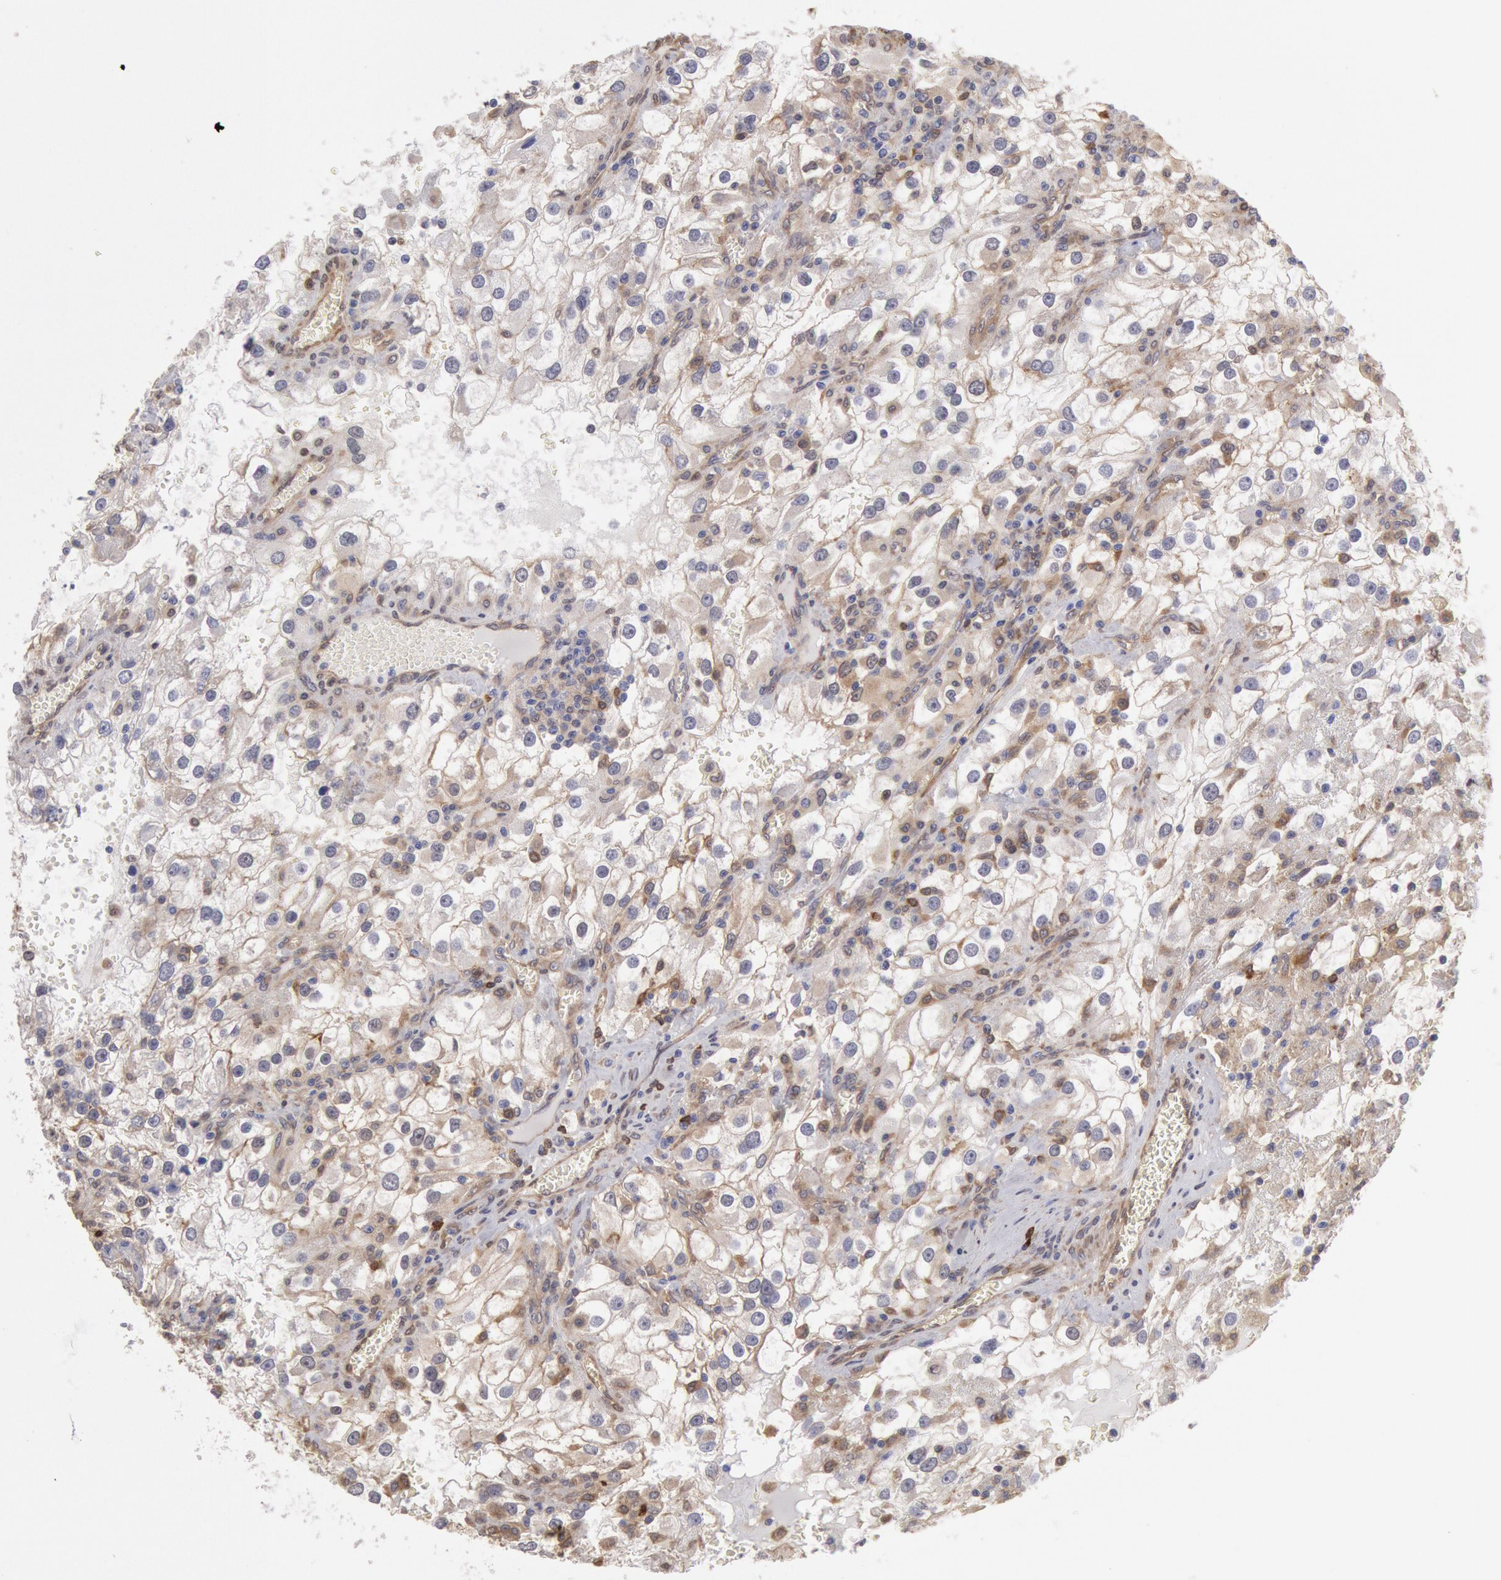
{"staining": {"intensity": "weak", "quantity": "25%-75%", "location": "cytoplasmic/membranous"}, "tissue": "renal cancer", "cell_type": "Tumor cells", "image_type": "cancer", "snomed": [{"axis": "morphology", "description": "Adenocarcinoma, NOS"}, {"axis": "topography", "description": "Kidney"}], "caption": "This histopathology image exhibits immunohistochemistry staining of renal cancer (adenocarcinoma), with low weak cytoplasmic/membranous staining in approximately 25%-75% of tumor cells.", "gene": "CCDC50", "patient": {"sex": "female", "age": 52}}